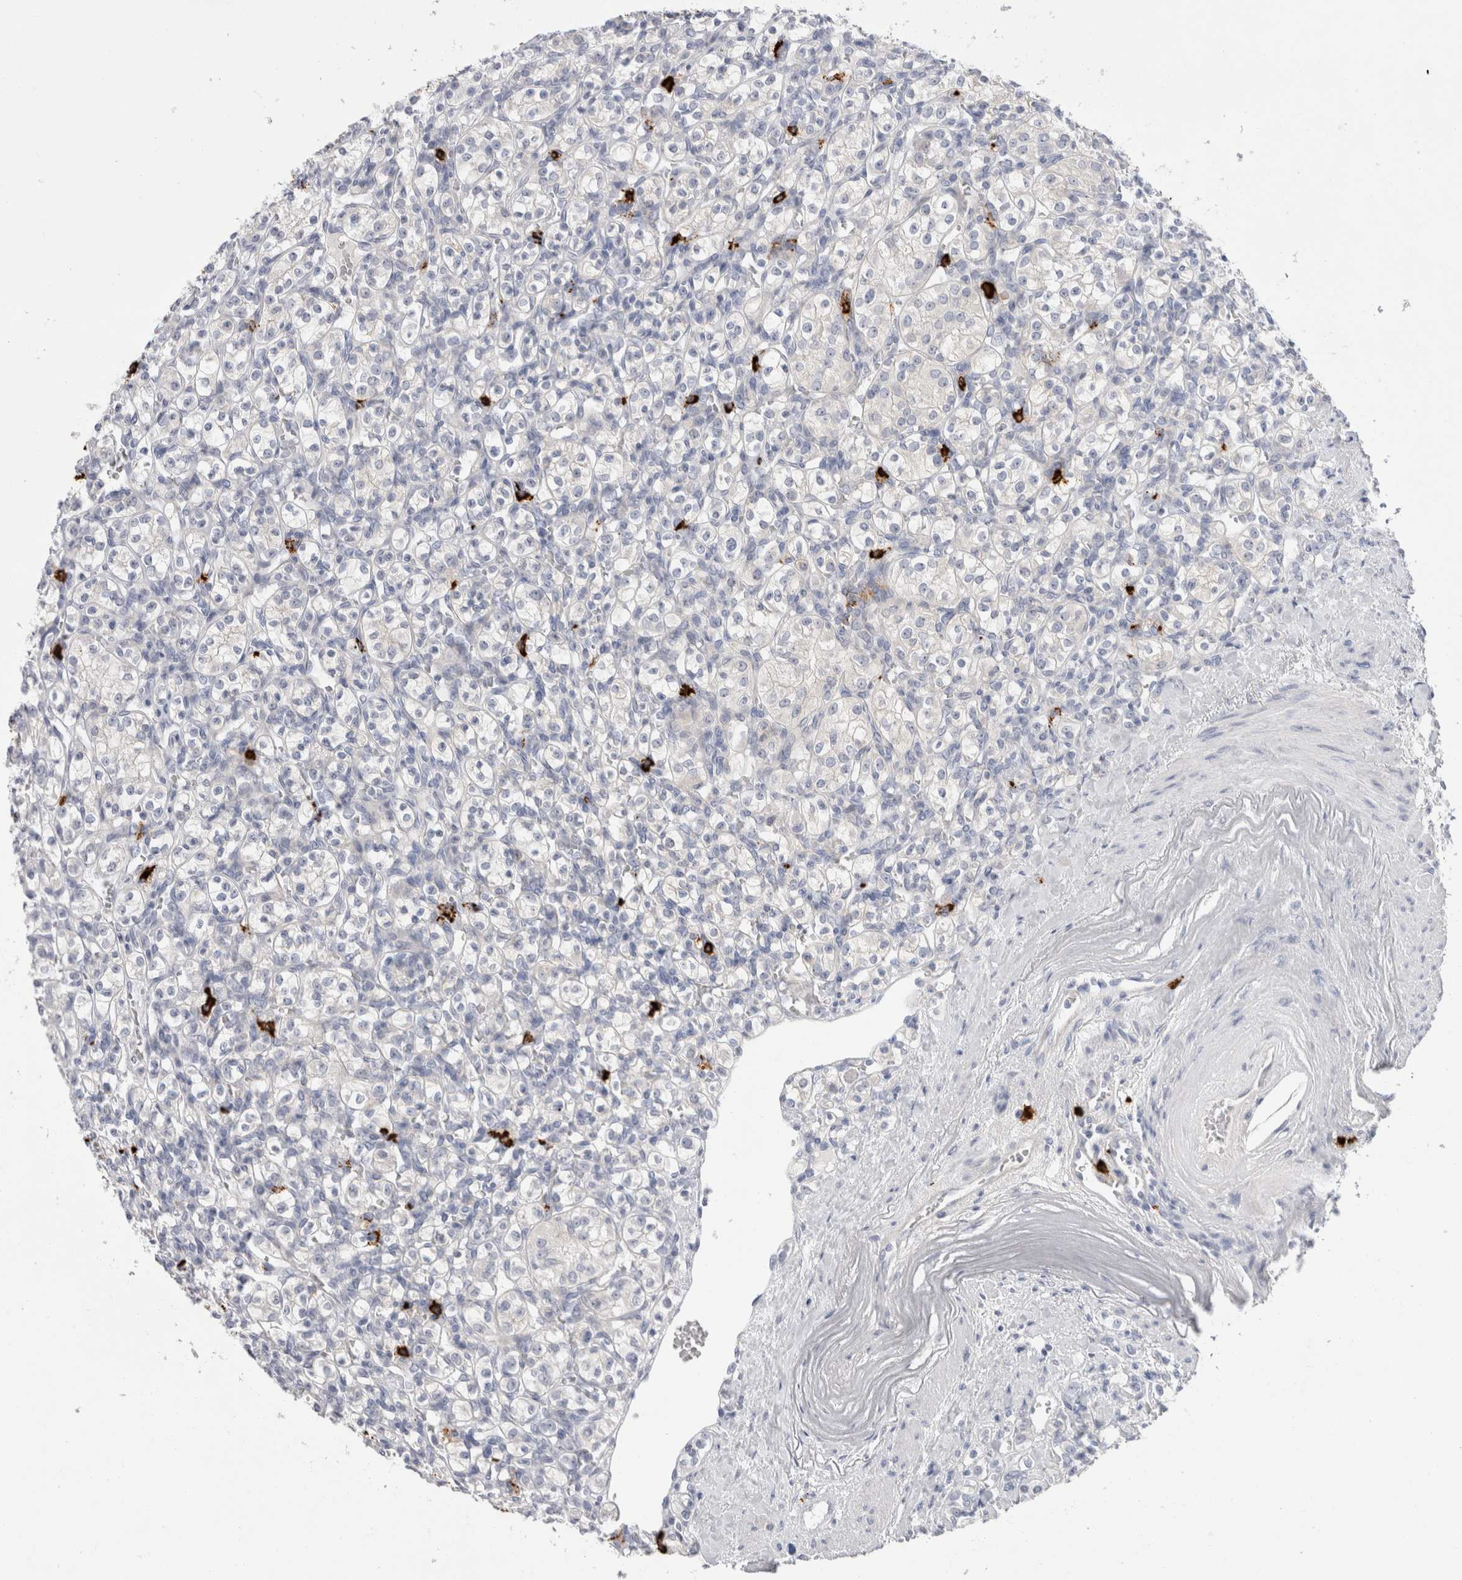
{"staining": {"intensity": "negative", "quantity": "none", "location": "none"}, "tissue": "renal cancer", "cell_type": "Tumor cells", "image_type": "cancer", "snomed": [{"axis": "morphology", "description": "Adenocarcinoma, NOS"}, {"axis": "topography", "description": "Kidney"}], "caption": "IHC micrograph of neoplastic tissue: human renal adenocarcinoma stained with DAB (3,3'-diaminobenzidine) displays no significant protein staining in tumor cells.", "gene": "SPINK2", "patient": {"sex": "male", "age": 77}}